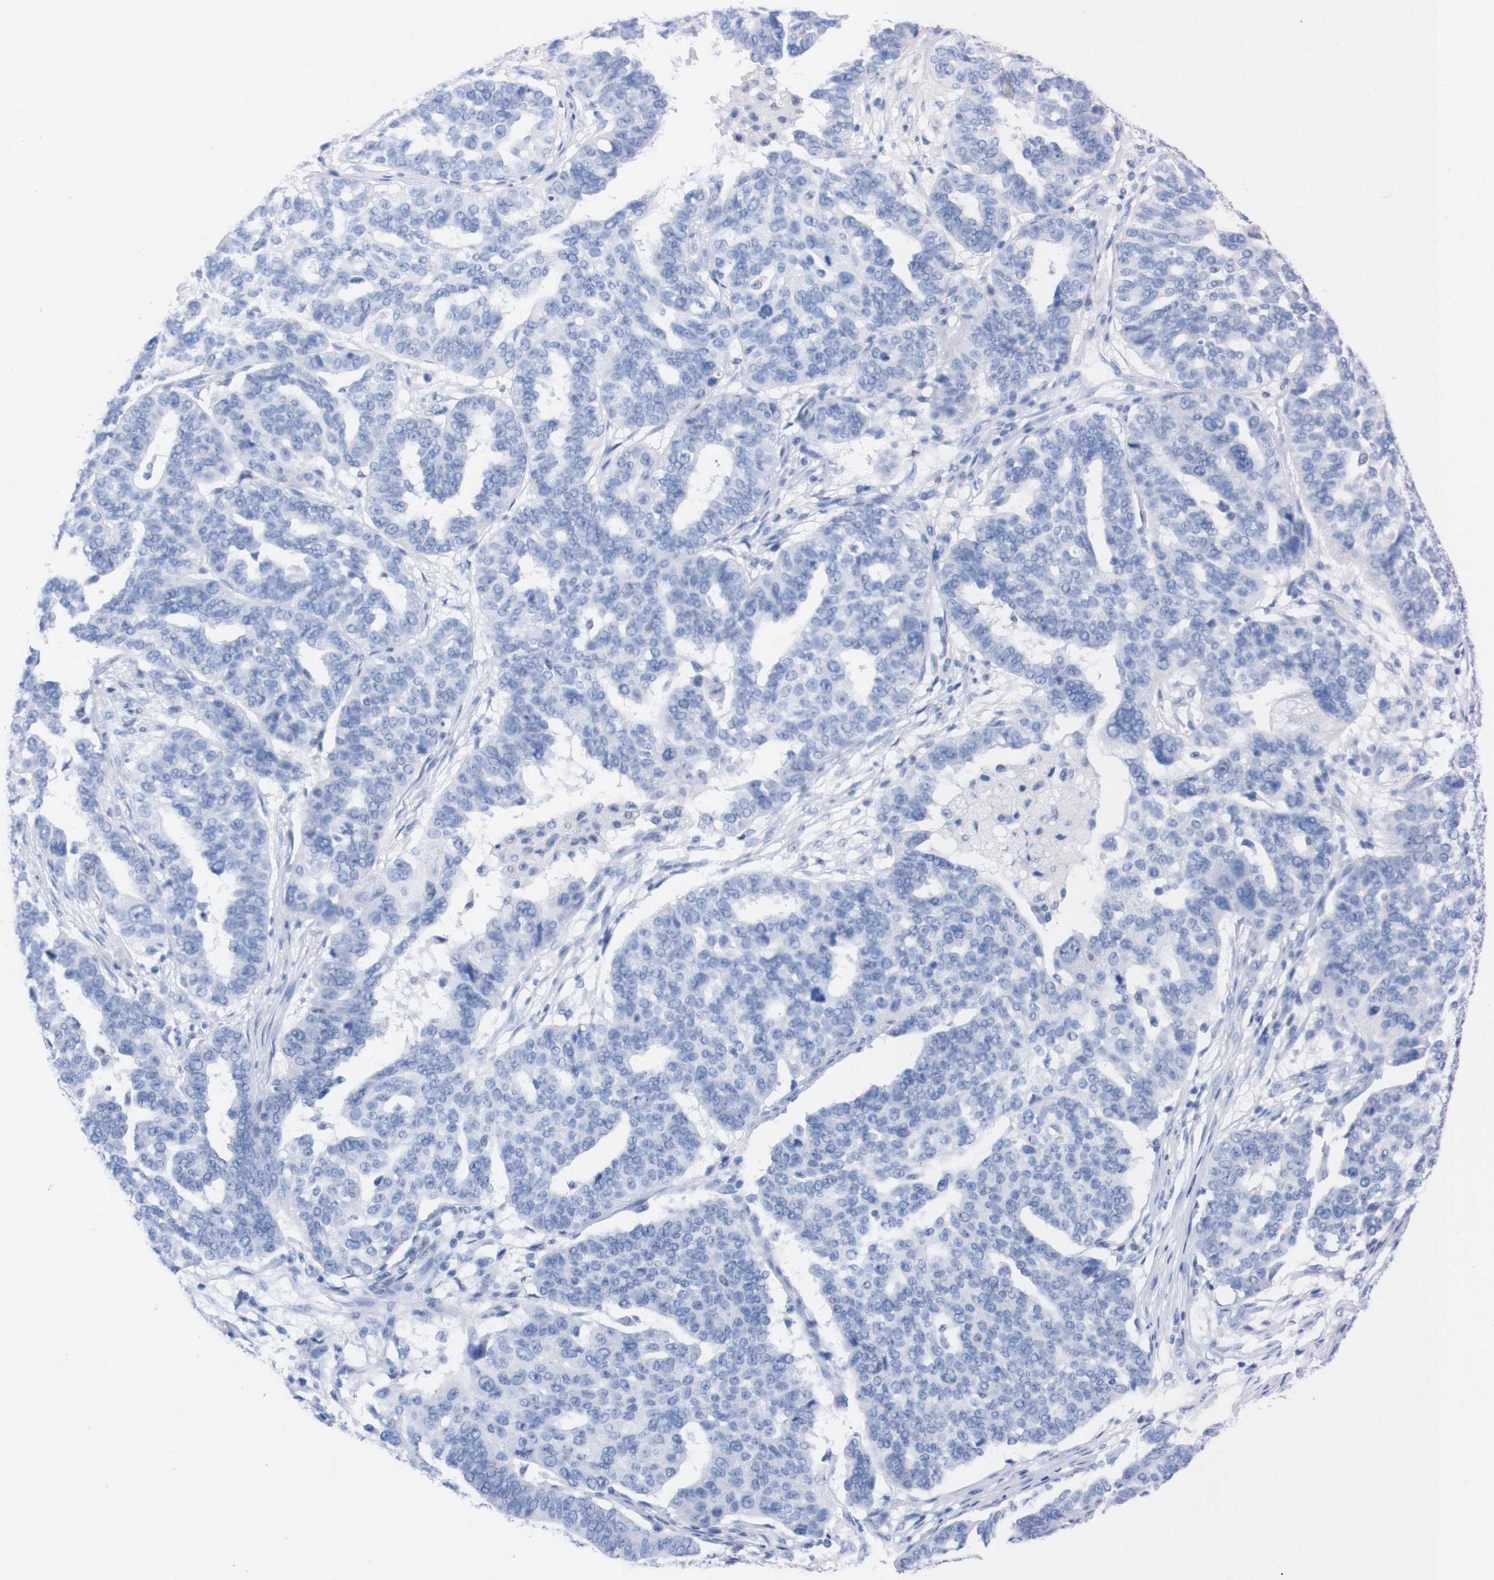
{"staining": {"intensity": "negative", "quantity": "none", "location": "none"}, "tissue": "ovarian cancer", "cell_type": "Tumor cells", "image_type": "cancer", "snomed": [{"axis": "morphology", "description": "Cystadenocarcinoma, serous, NOS"}, {"axis": "topography", "description": "Ovary"}], "caption": "Tumor cells show no significant staining in ovarian cancer. (Stains: DAB immunohistochemistry (IHC) with hematoxylin counter stain, Microscopy: brightfield microscopy at high magnification).", "gene": "P2RY12", "patient": {"sex": "female", "age": 59}}